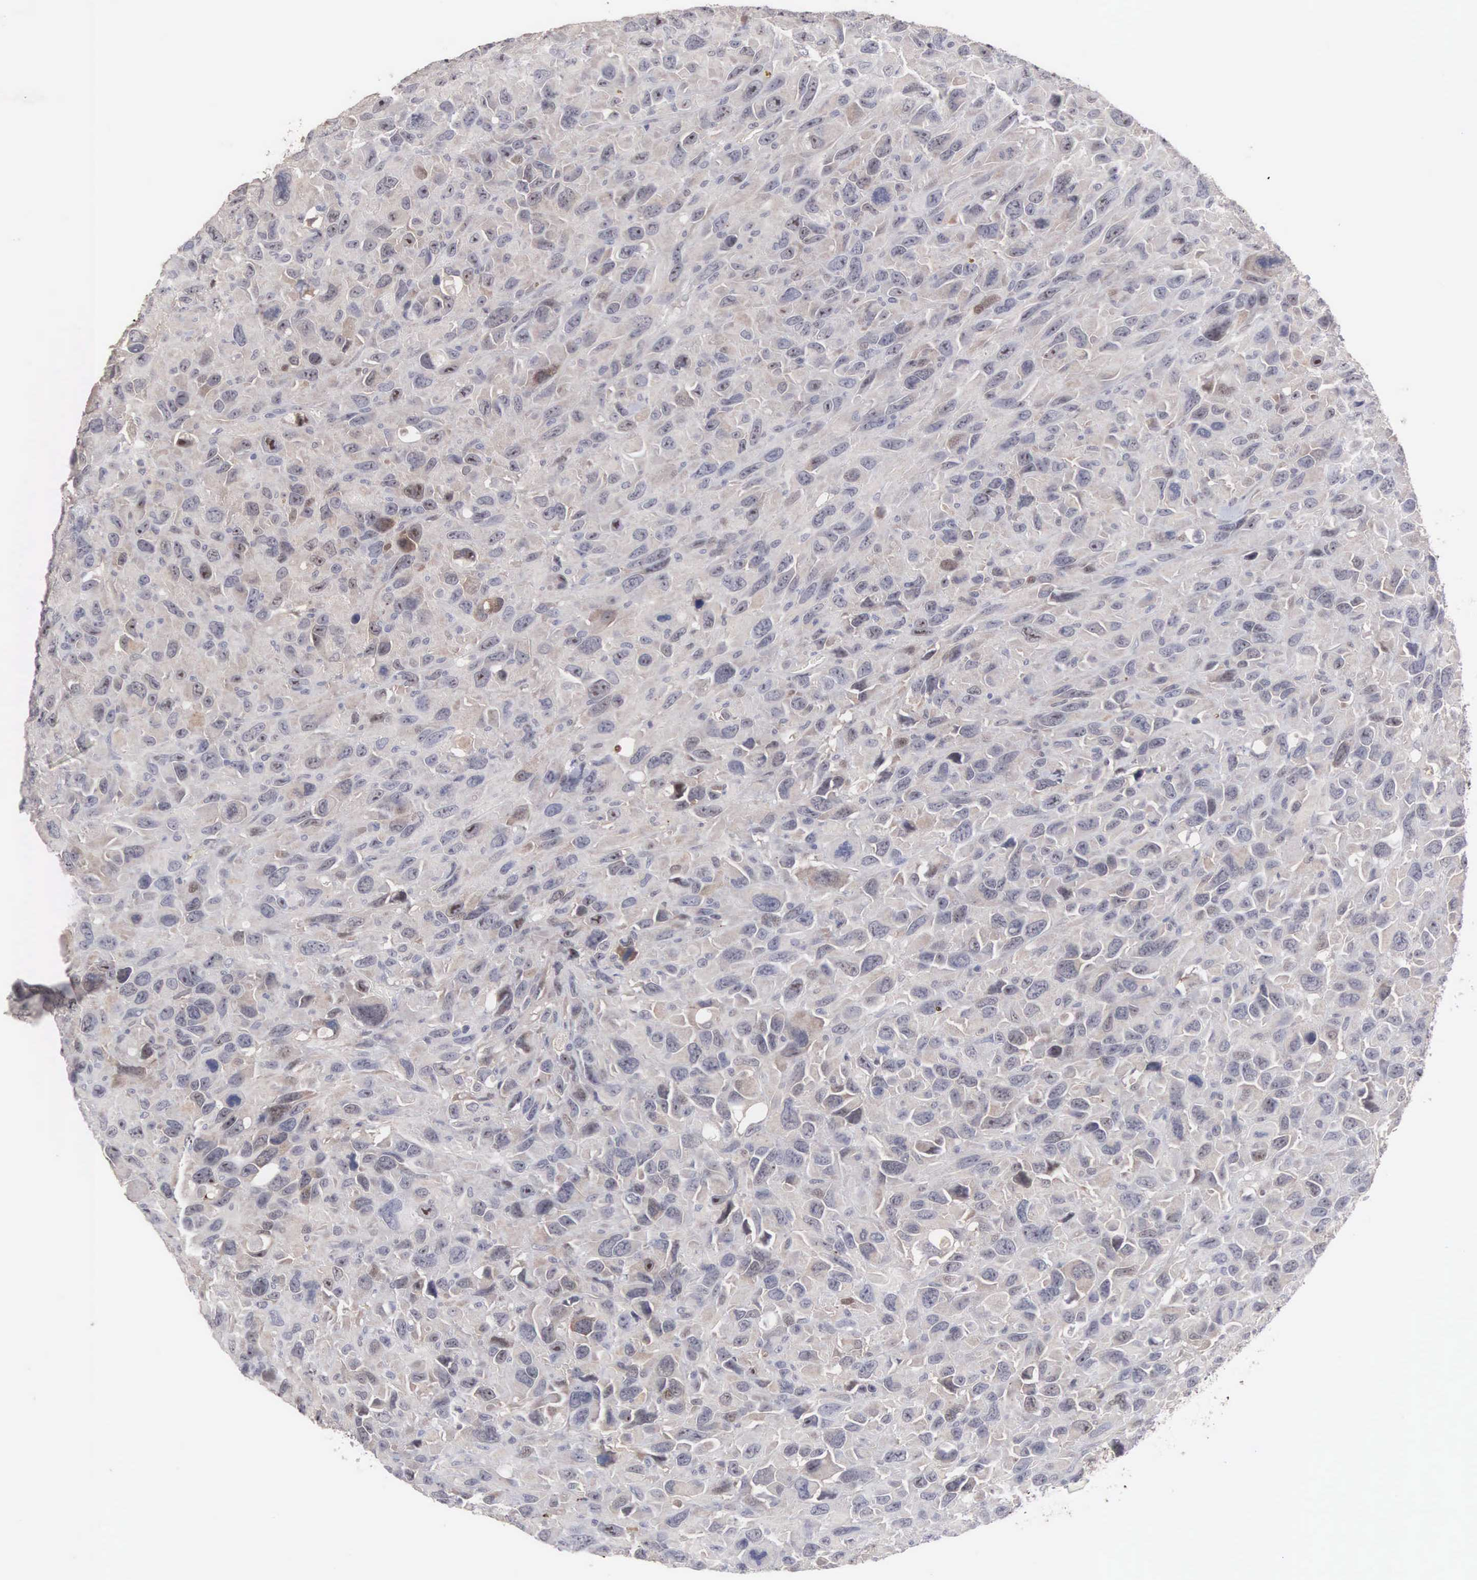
{"staining": {"intensity": "negative", "quantity": "none", "location": "none"}, "tissue": "renal cancer", "cell_type": "Tumor cells", "image_type": "cancer", "snomed": [{"axis": "morphology", "description": "Adenocarcinoma, NOS"}, {"axis": "topography", "description": "Kidney"}], "caption": "Immunohistochemistry of renal cancer (adenocarcinoma) reveals no expression in tumor cells. (Brightfield microscopy of DAB (3,3'-diaminobenzidine) immunohistochemistry at high magnification).", "gene": "ACOT4", "patient": {"sex": "male", "age": 79}}